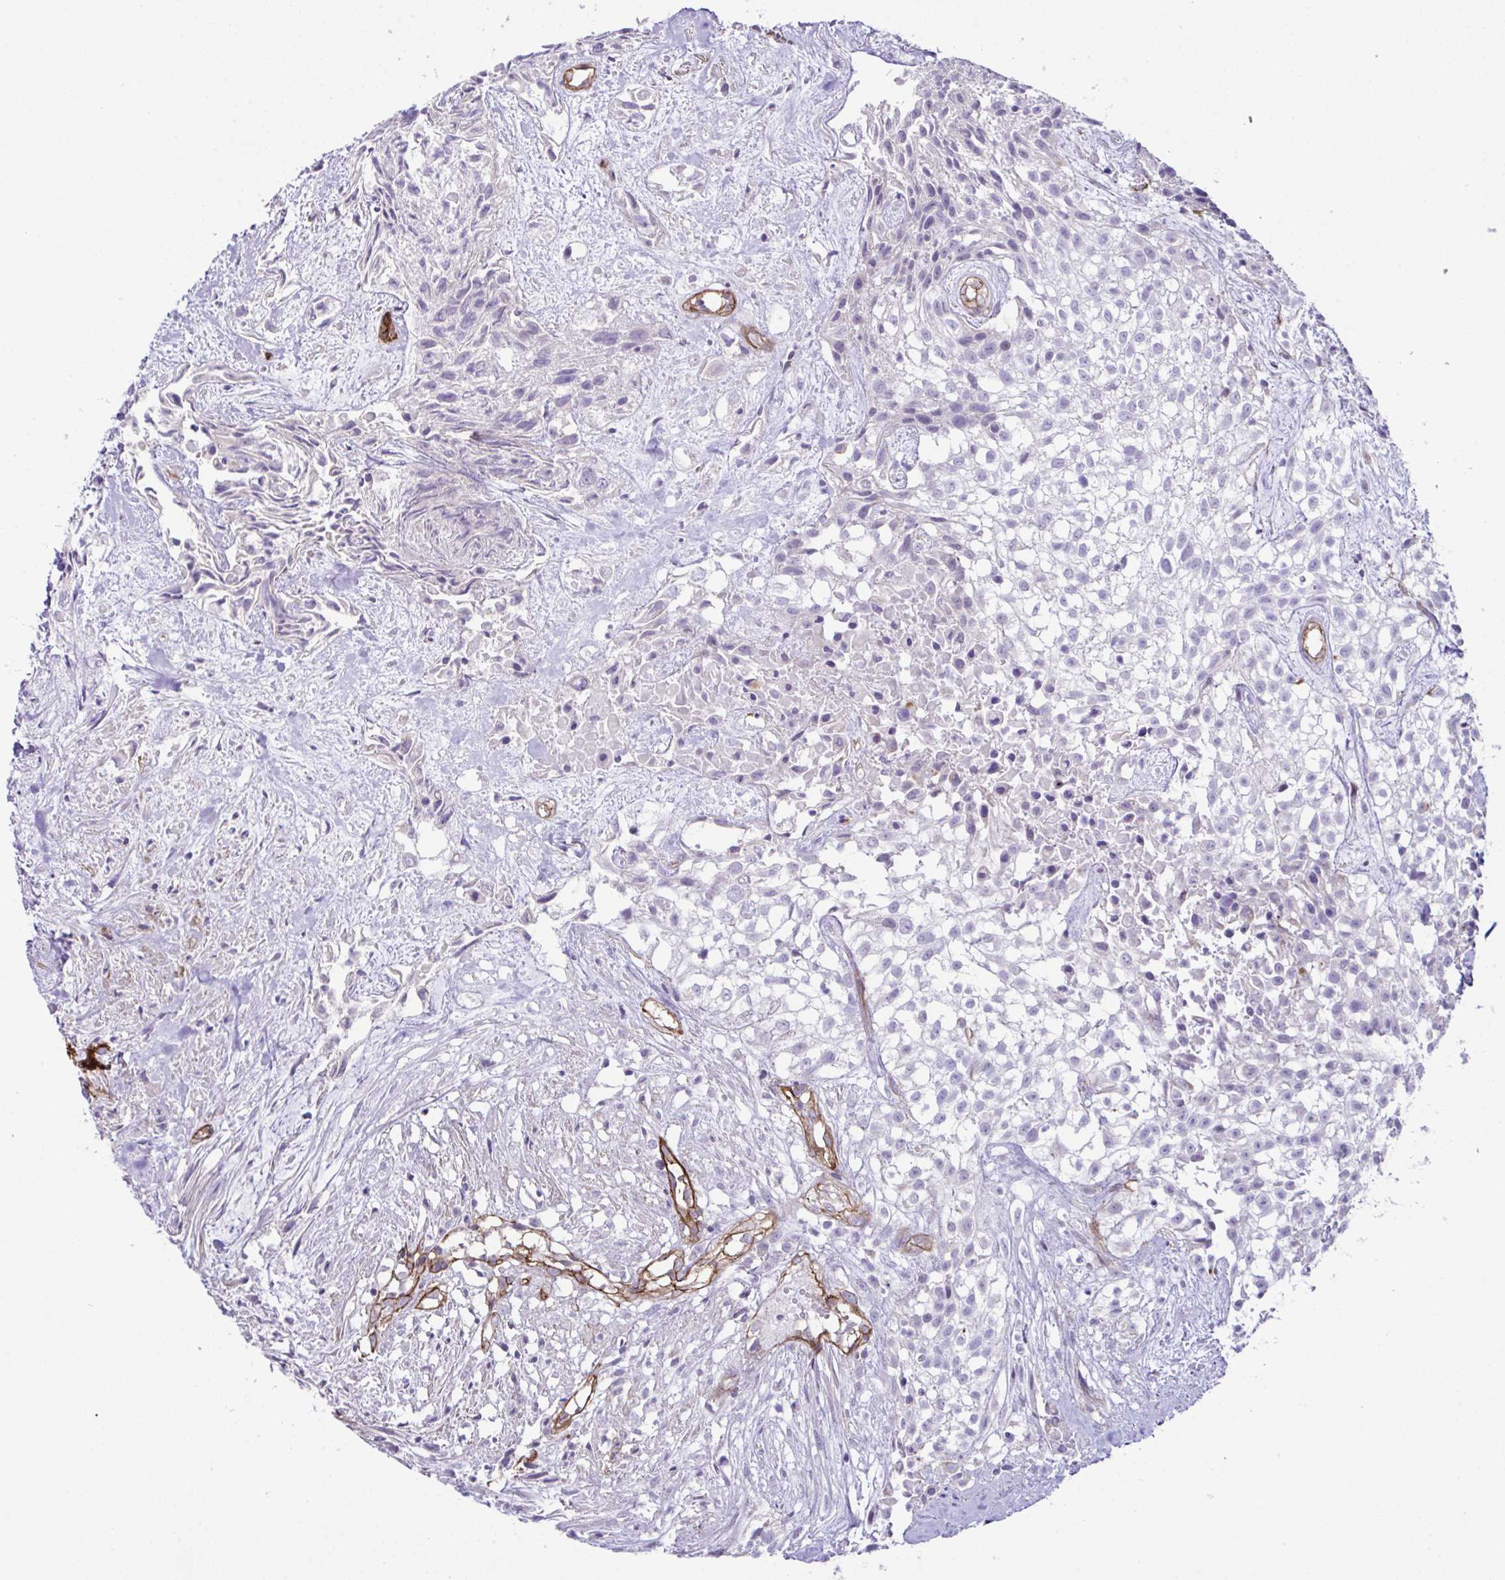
{"staining": {"intensity": "negative", "quantity": "none", "location": "none"}, "tissue": "urothelial cancer", "cell_type": "Tumor cells", "image_type": "cancer", "snomed": [{"axis": "morphology", "description": "Urothelial carcinoma, High grade"}, {"axis": "topography", "description": "Urinary bladder"}], "caption": "Image shows no significant protein expression in tumor cells of urothelial cancer.", "gene": "FBXO34", "patient": {"sex": "male", "age": 56}}